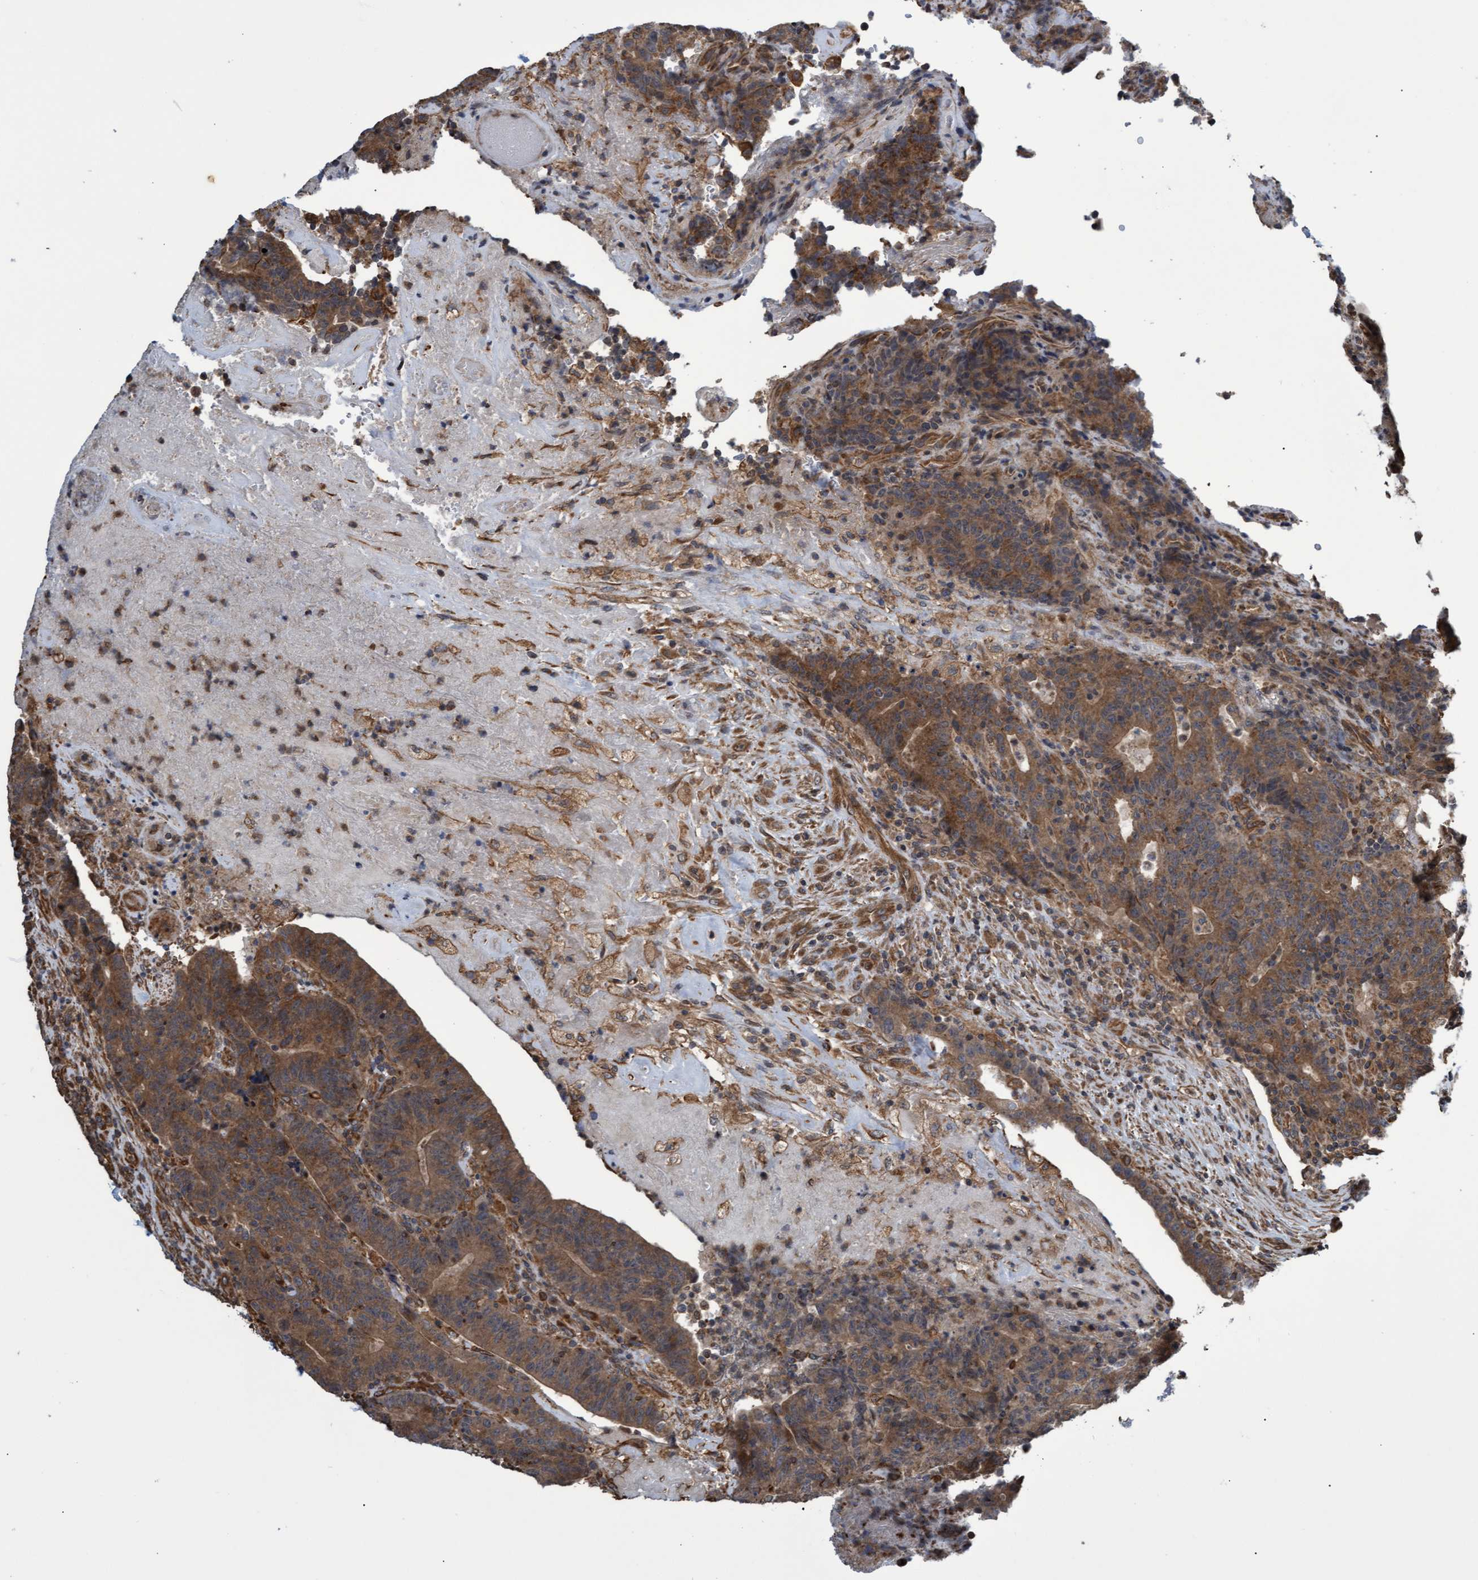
{"staining": {"intensity": "moderate", "quantity": ">75%", "location": "cytoplasmic/membranous"}, "tissue": "colorectal cancer", "cell_type": "Tumor cells", "image_type": "cancer", "snomed": [{"axis": "morphology", "description": "Normal tissue, NOS"}, {"axis": "morphology", "description": "Adenocarcinoma, NOS"}, {"axis": "topography", "description": "Colon"}], "caption": "Adenocarcinoma (colorectal) tissue displays moderate cytoplasmic/membranous expression in approximately >75% of tumor cells (DAB IHC, brown staining for protein, blue staining for nuclei).", "gene": "TNFRSF10B", "patient": {"sex": "female", "age": 75}}